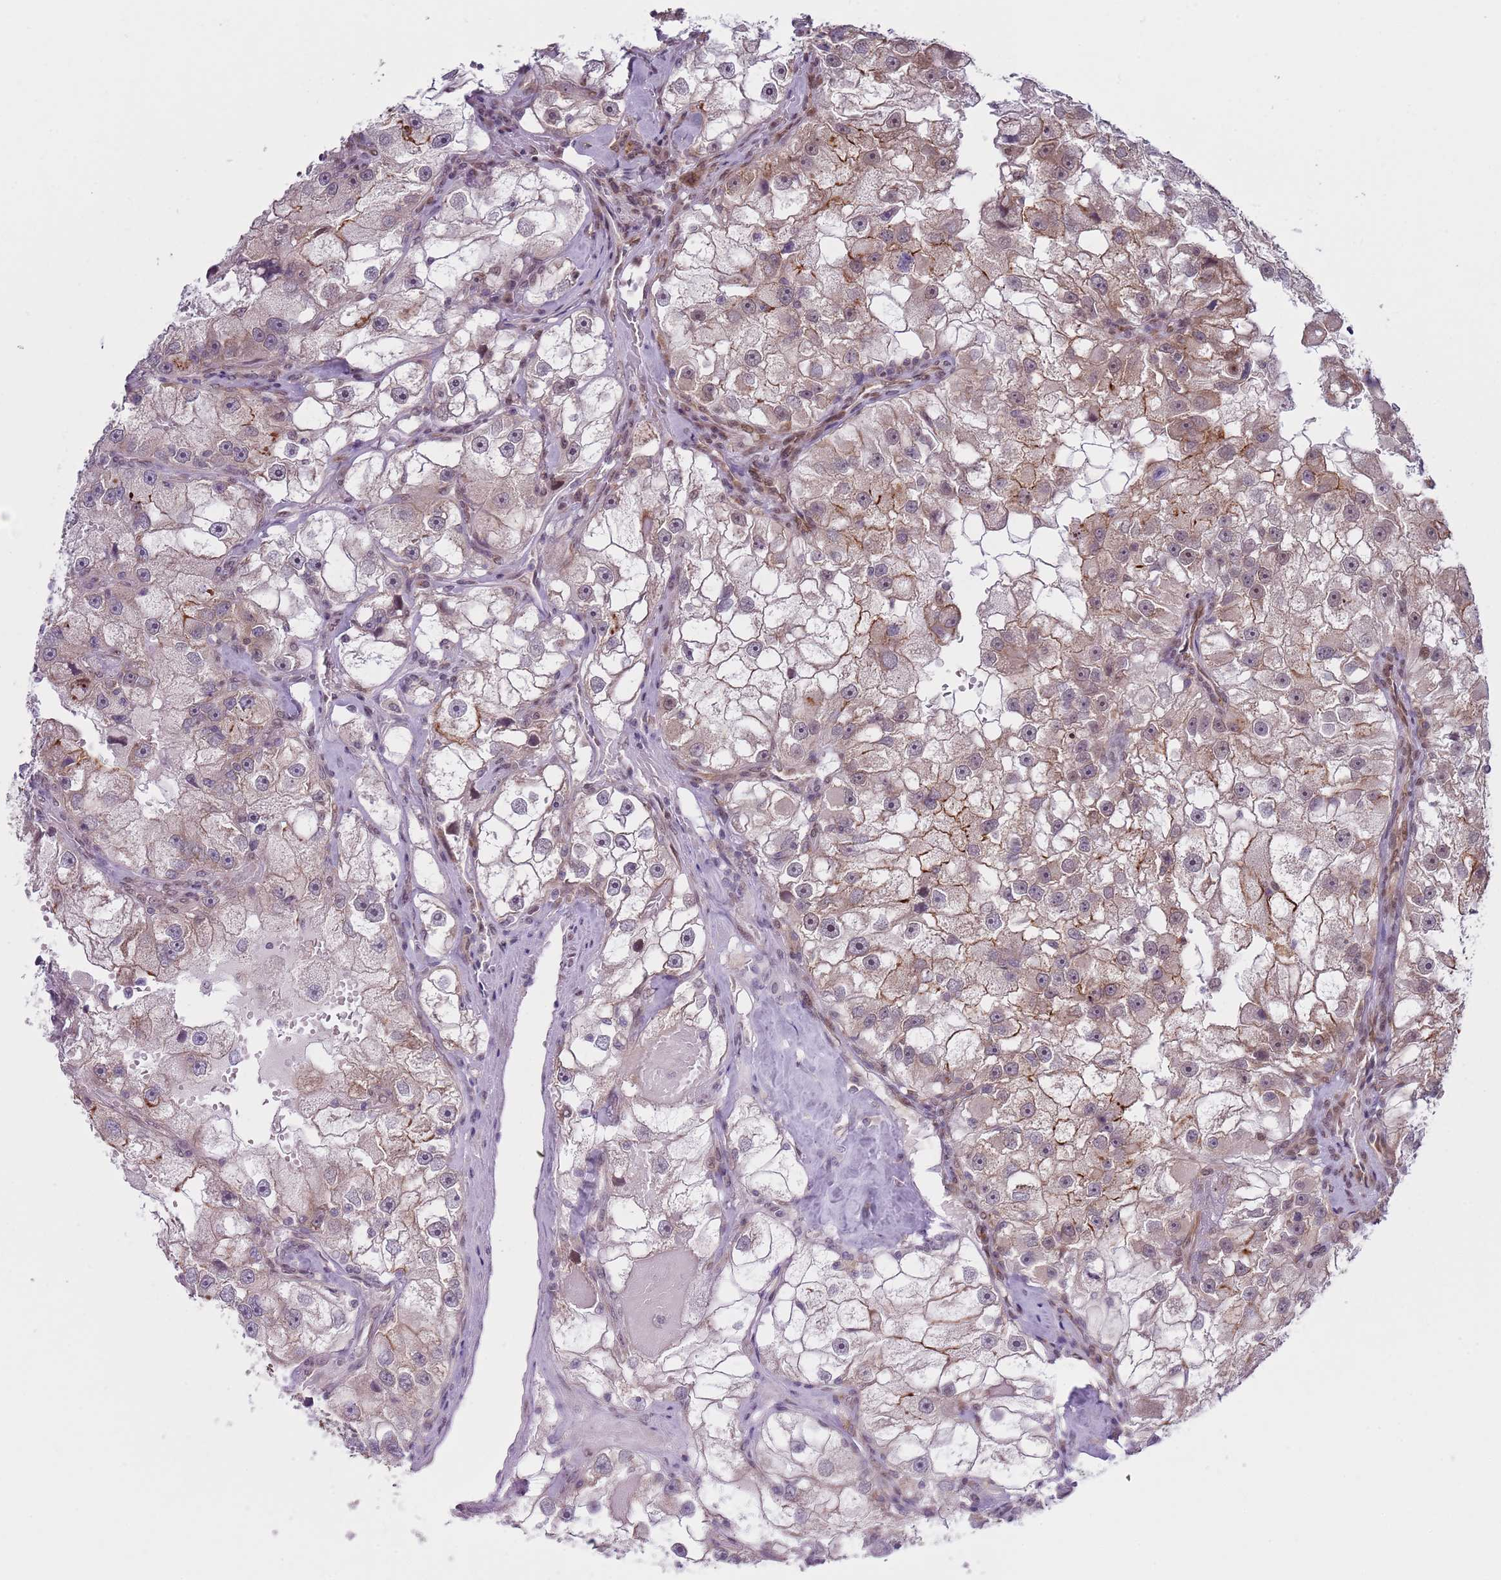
{"staining": {"intensity": "moderate", "quantity": "<25%", "location": "cytoplasmic/membranous,nuclear"}, "tissue": "renal cancer", "cell_type": "Tumor cells", "image_type": "cancer", "snomed": [{"axis": "morphology", "description": "Adenocarcinoma, NOS"}, {"axis": "topography", "description": "Kidney"}], "caption": "This is a micrograph of immunohistochemistry staining of adenocarcinoma (renal), which shows moderate staining in the cytoplasmic/membranous and nuclear of tumor cells.", "gene": "SLC25A32", "patient": {"sex": "male", "age": 63}}